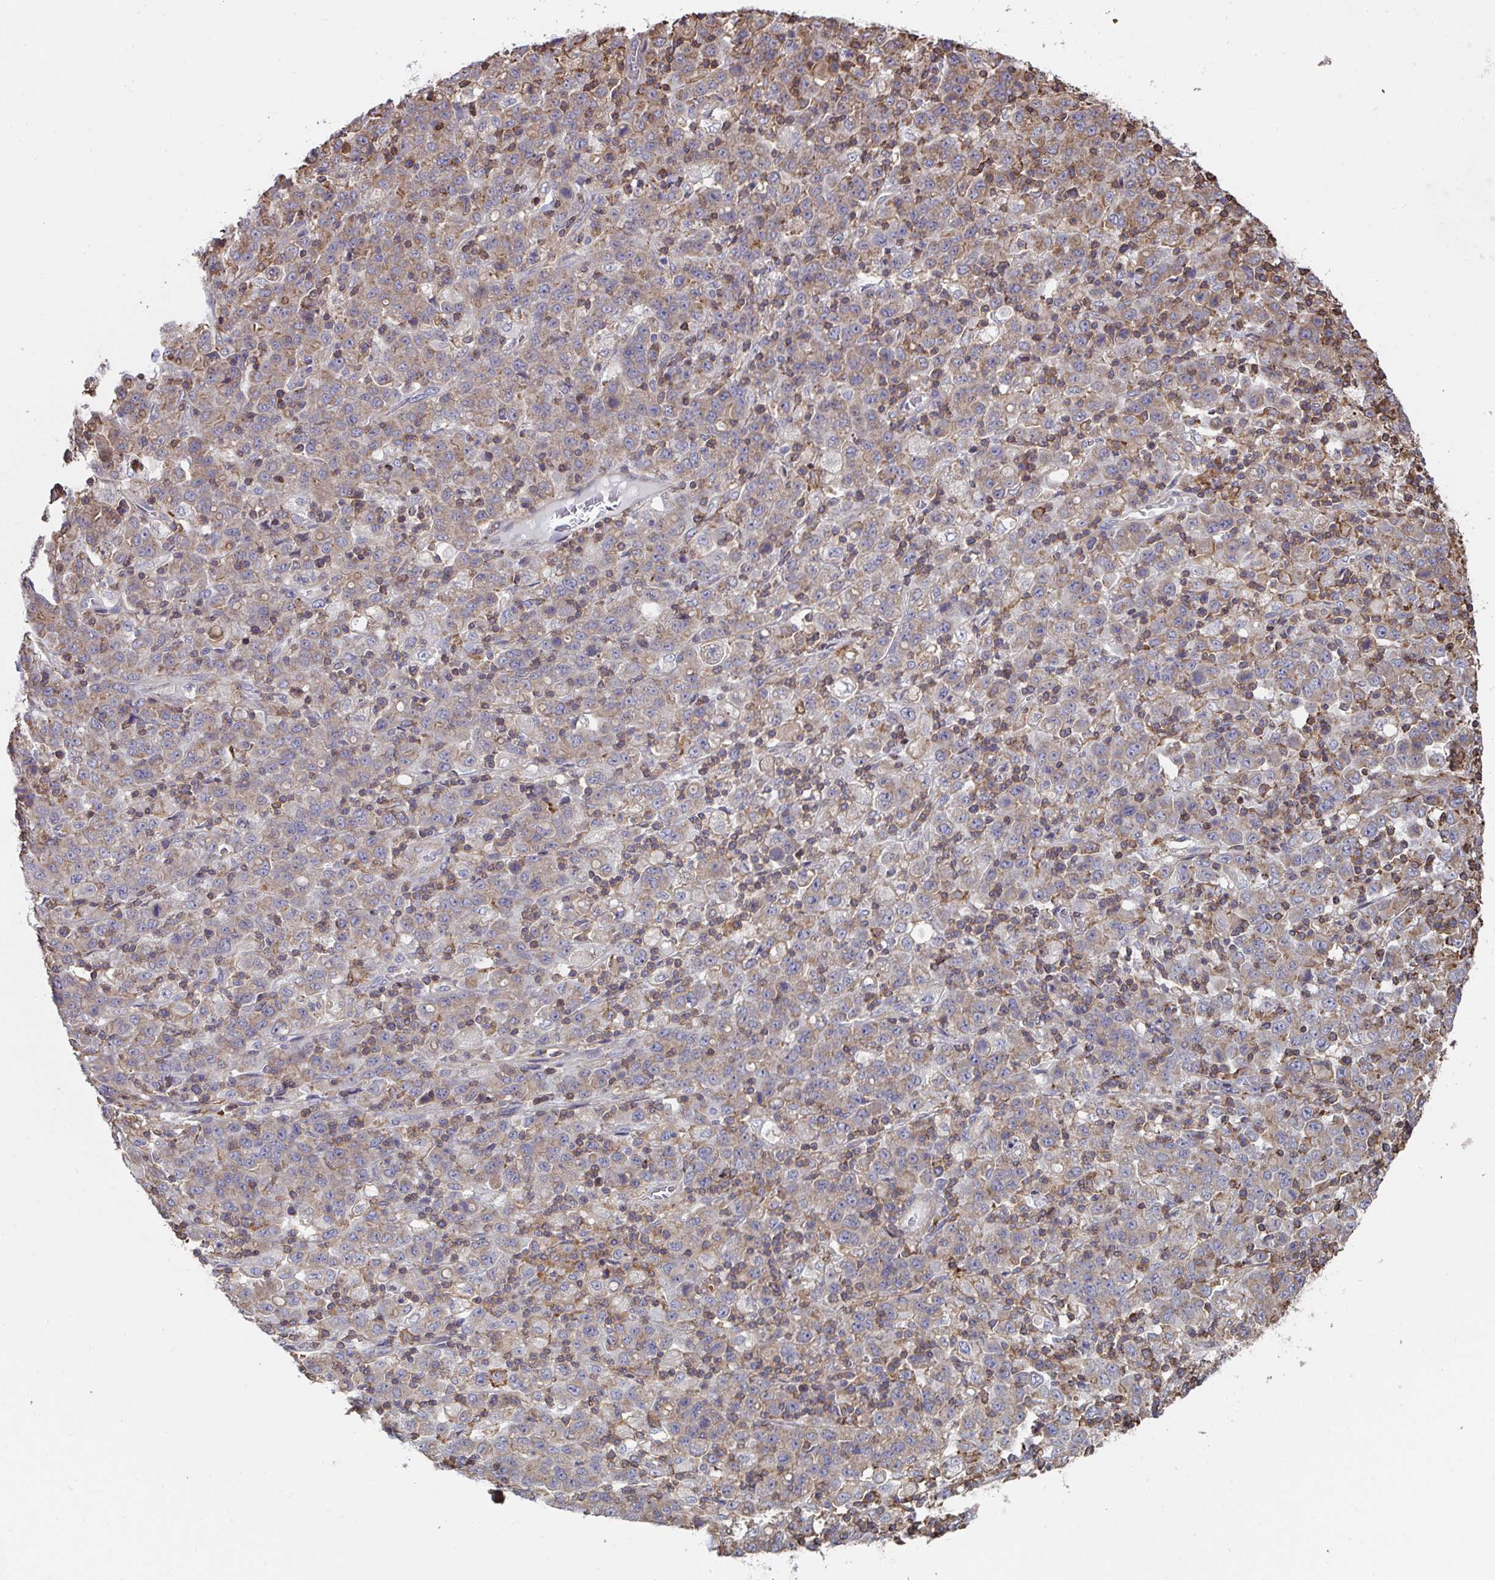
{"staining": {"intensity": "weak", "quantity": ">75%", "location": "cytoplasmic/membranous"}, "tissue": "stomach cancer", "cell_type": "Tumor cells", "image_type": "cancer", "snomed": [{"axis": "morphology", "description": "Adenocarcinoma, NOS"}, {"axis": "topography", "description": "Stomach, upper"}], "caption": "Stomach cancer tissue shows weak cytoplasmic/membranous expression in about >75% of tumor cells", "gene": "DZANK1", "patient": {"sex": "male", "age": 69}}